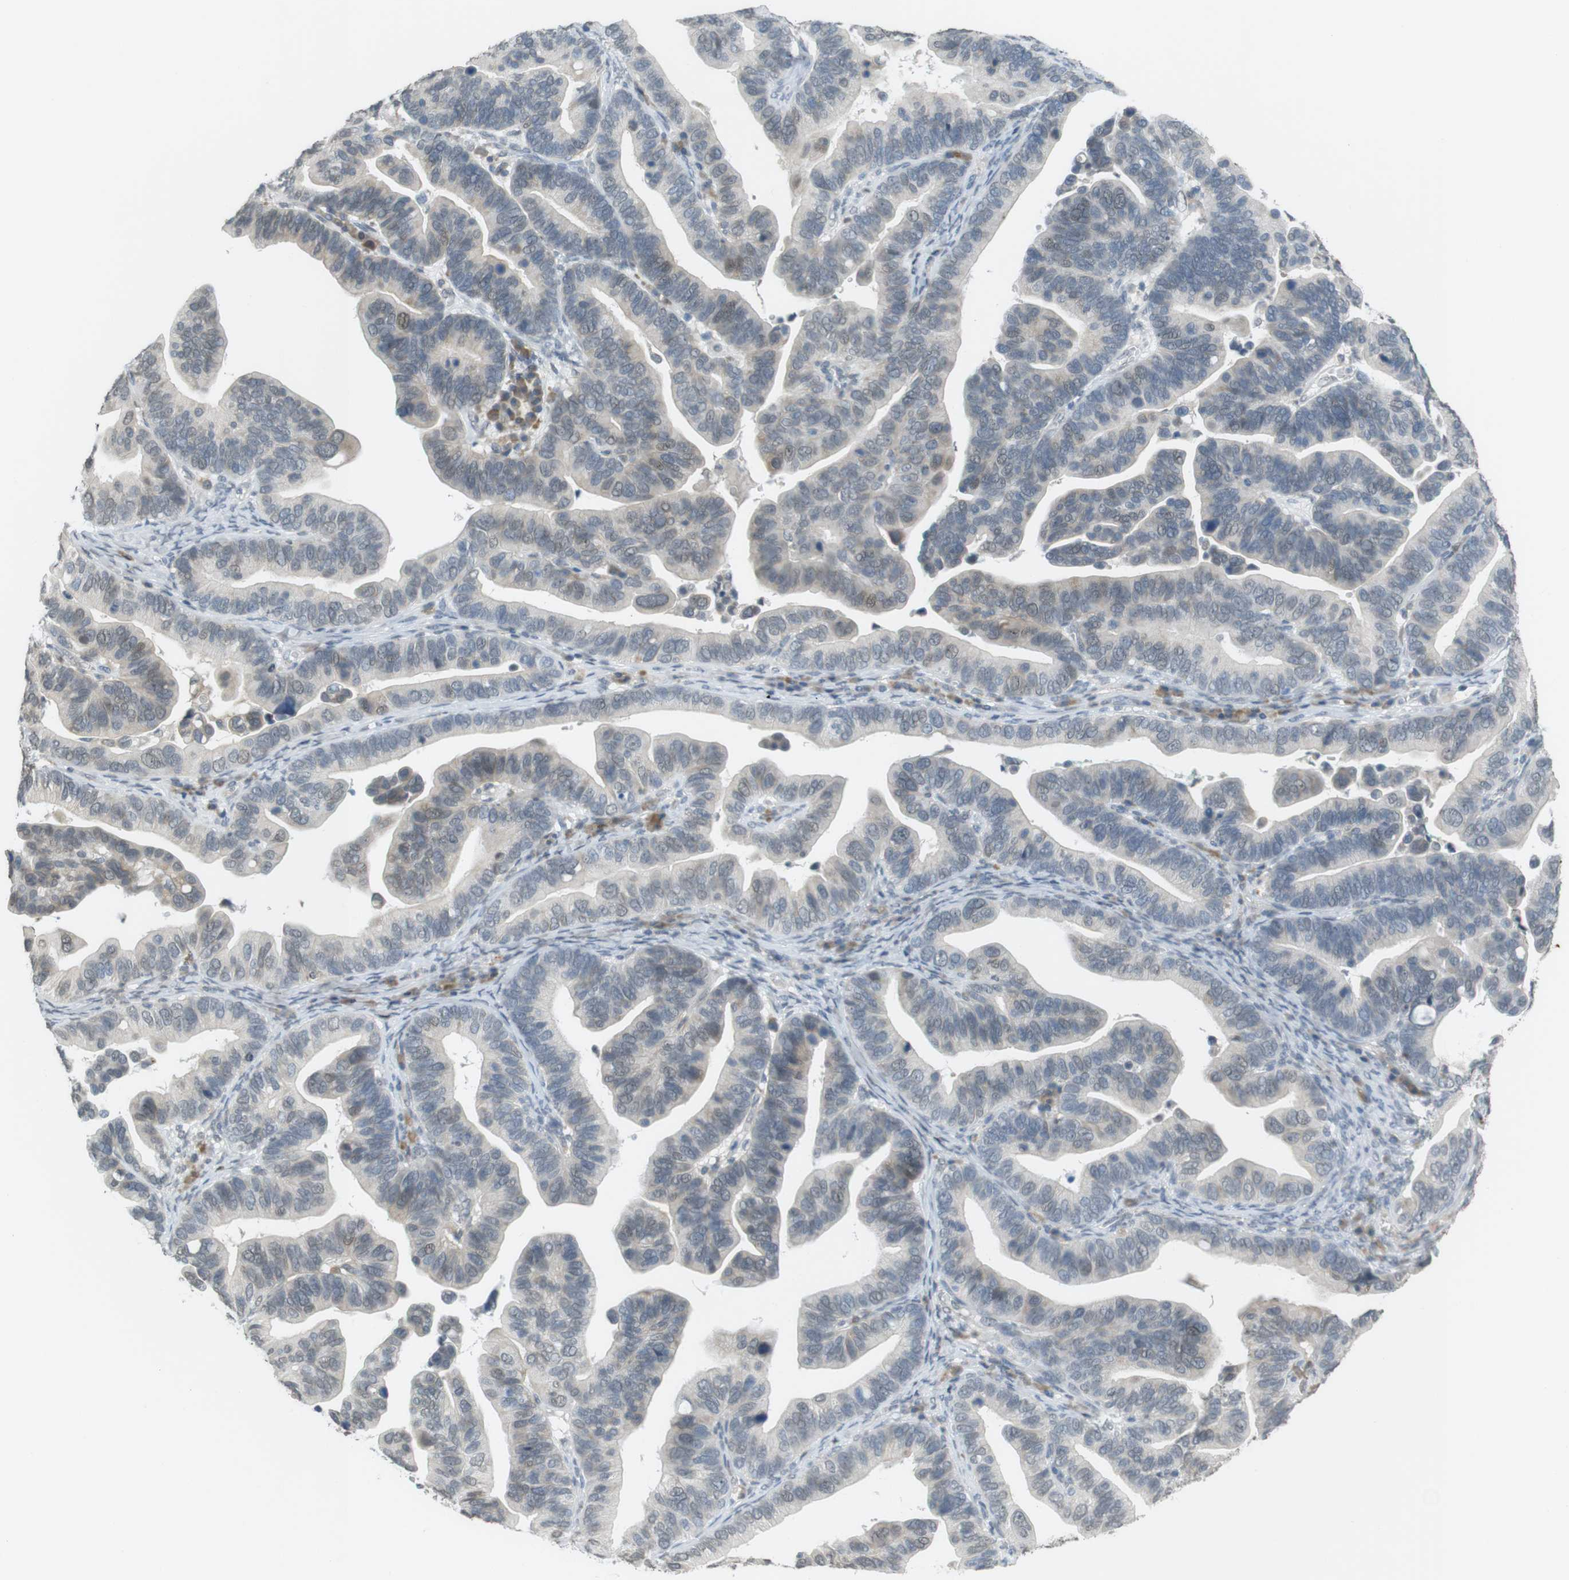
{"staining": {"intensity": "weak", "quantity": "<25%", "location": "cytoplasmic/membranous"}, "tissue": "ovarian cancer", "cell_type": "Tumor cells", "image_type": "cancer", "snomed": [{"axis": "morphology", "description": "Cystadenocarcinoma, serous, NOS"}, {"axis": "topography", "description": "Ovary"}], "caption": "Immunohistochemistry (IHC) histopathology image of neoplastic tissue: ovarian cancer (serous cystadenocarcinoma) stained with DAB (3,3'-diaminobenzidine) shows no significant protein positivity in tumor cells.", "gene": "FZD10", "patient": {"sex": "female", "age": 56}}